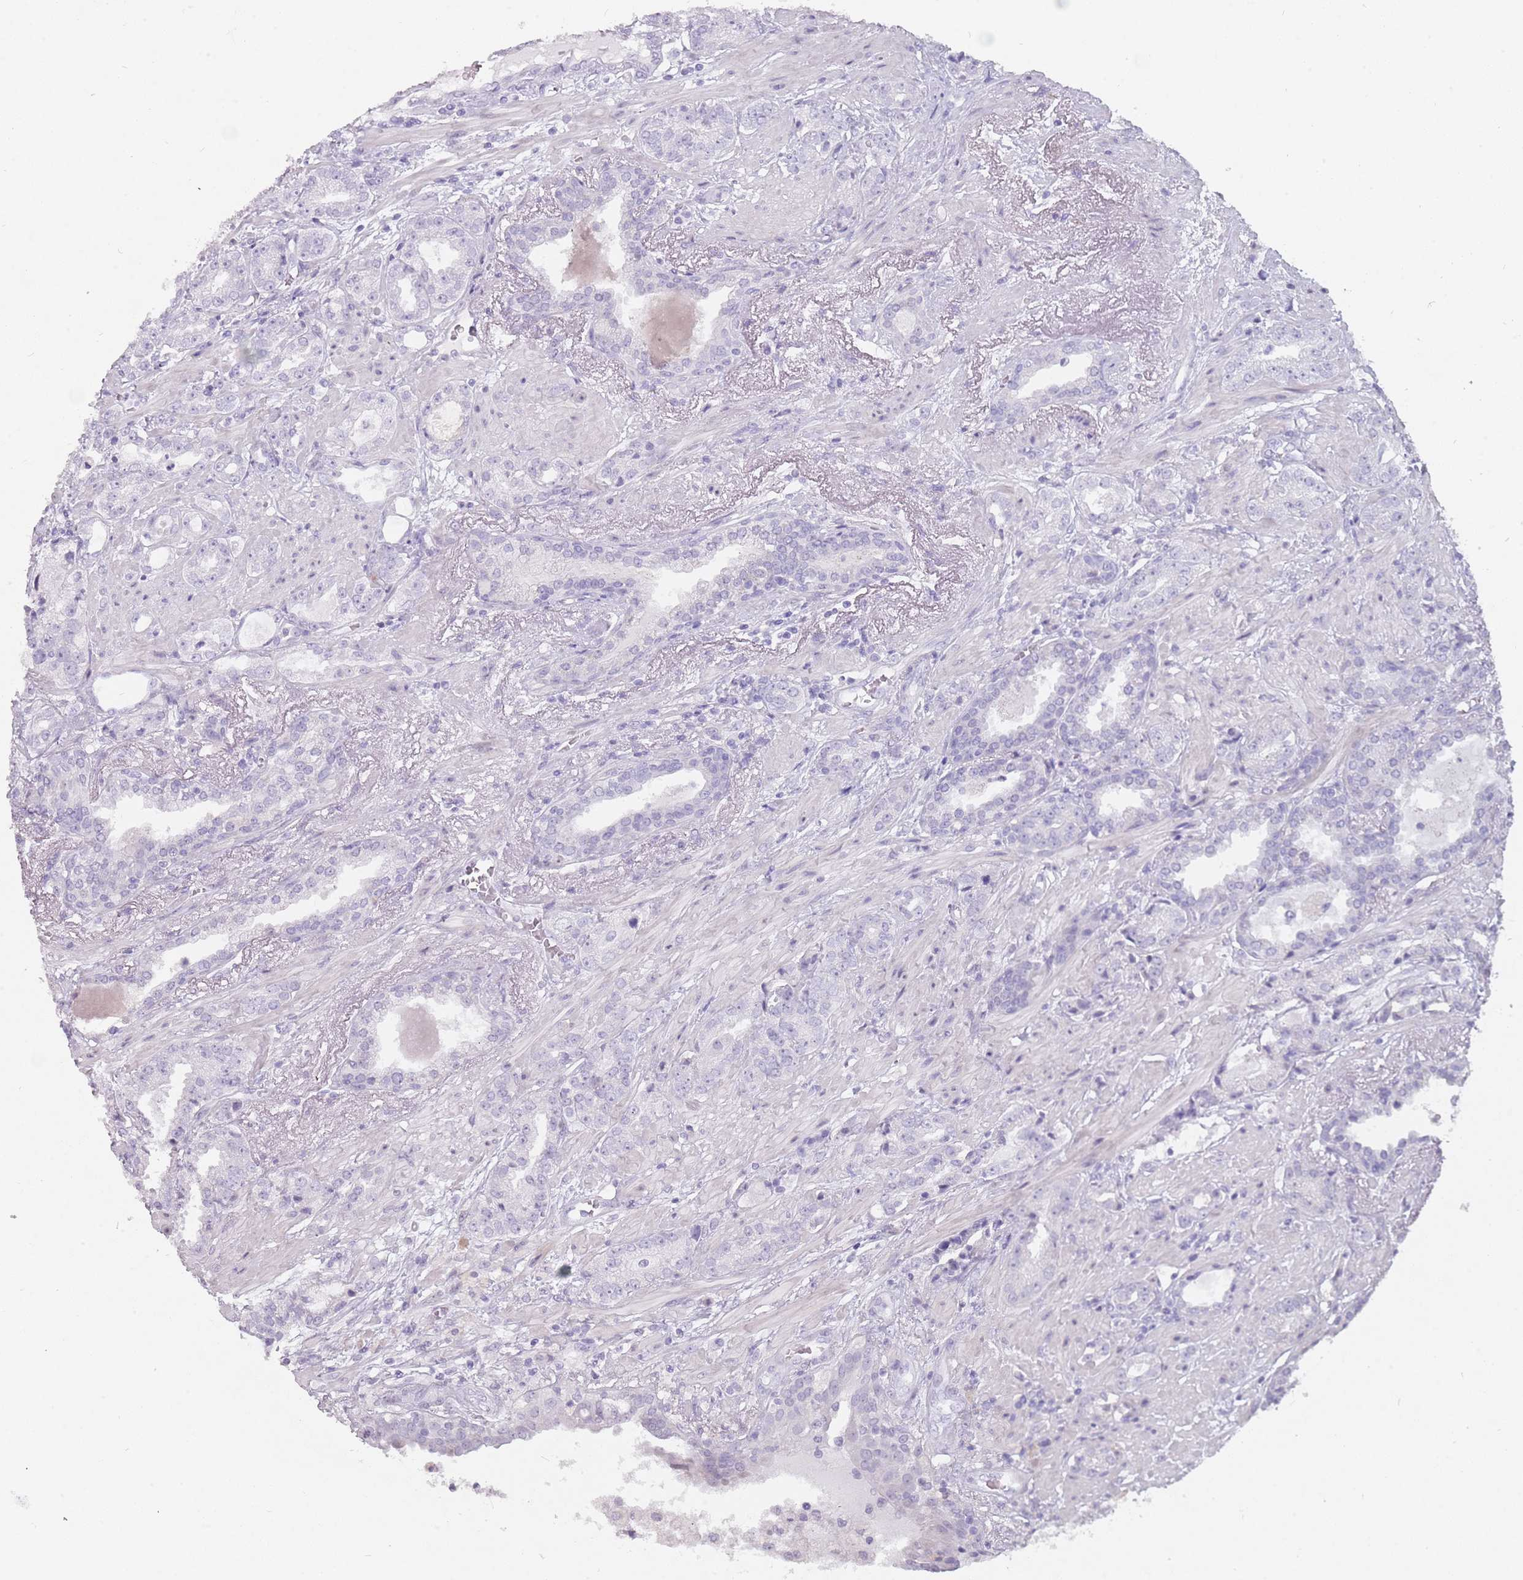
{"staining": {"intensity": "negative", "quantity": "none", "location": "none"}, "tissue": "prostate cancer", "cell_type": "Tumor cells", "image_type": "cancer", "snomed": [{"axis": "morphology", "description": "Adenocarcinoma, High grade"}, {"axis": "topography", "description": "Prostate"}], "caption": "Image shows no protein staining in tumor cells of high-grade adenocarcinoma (prostate) tissue.", "gene": "DDX4", "patient": {"sex": "male", "age": 71}}